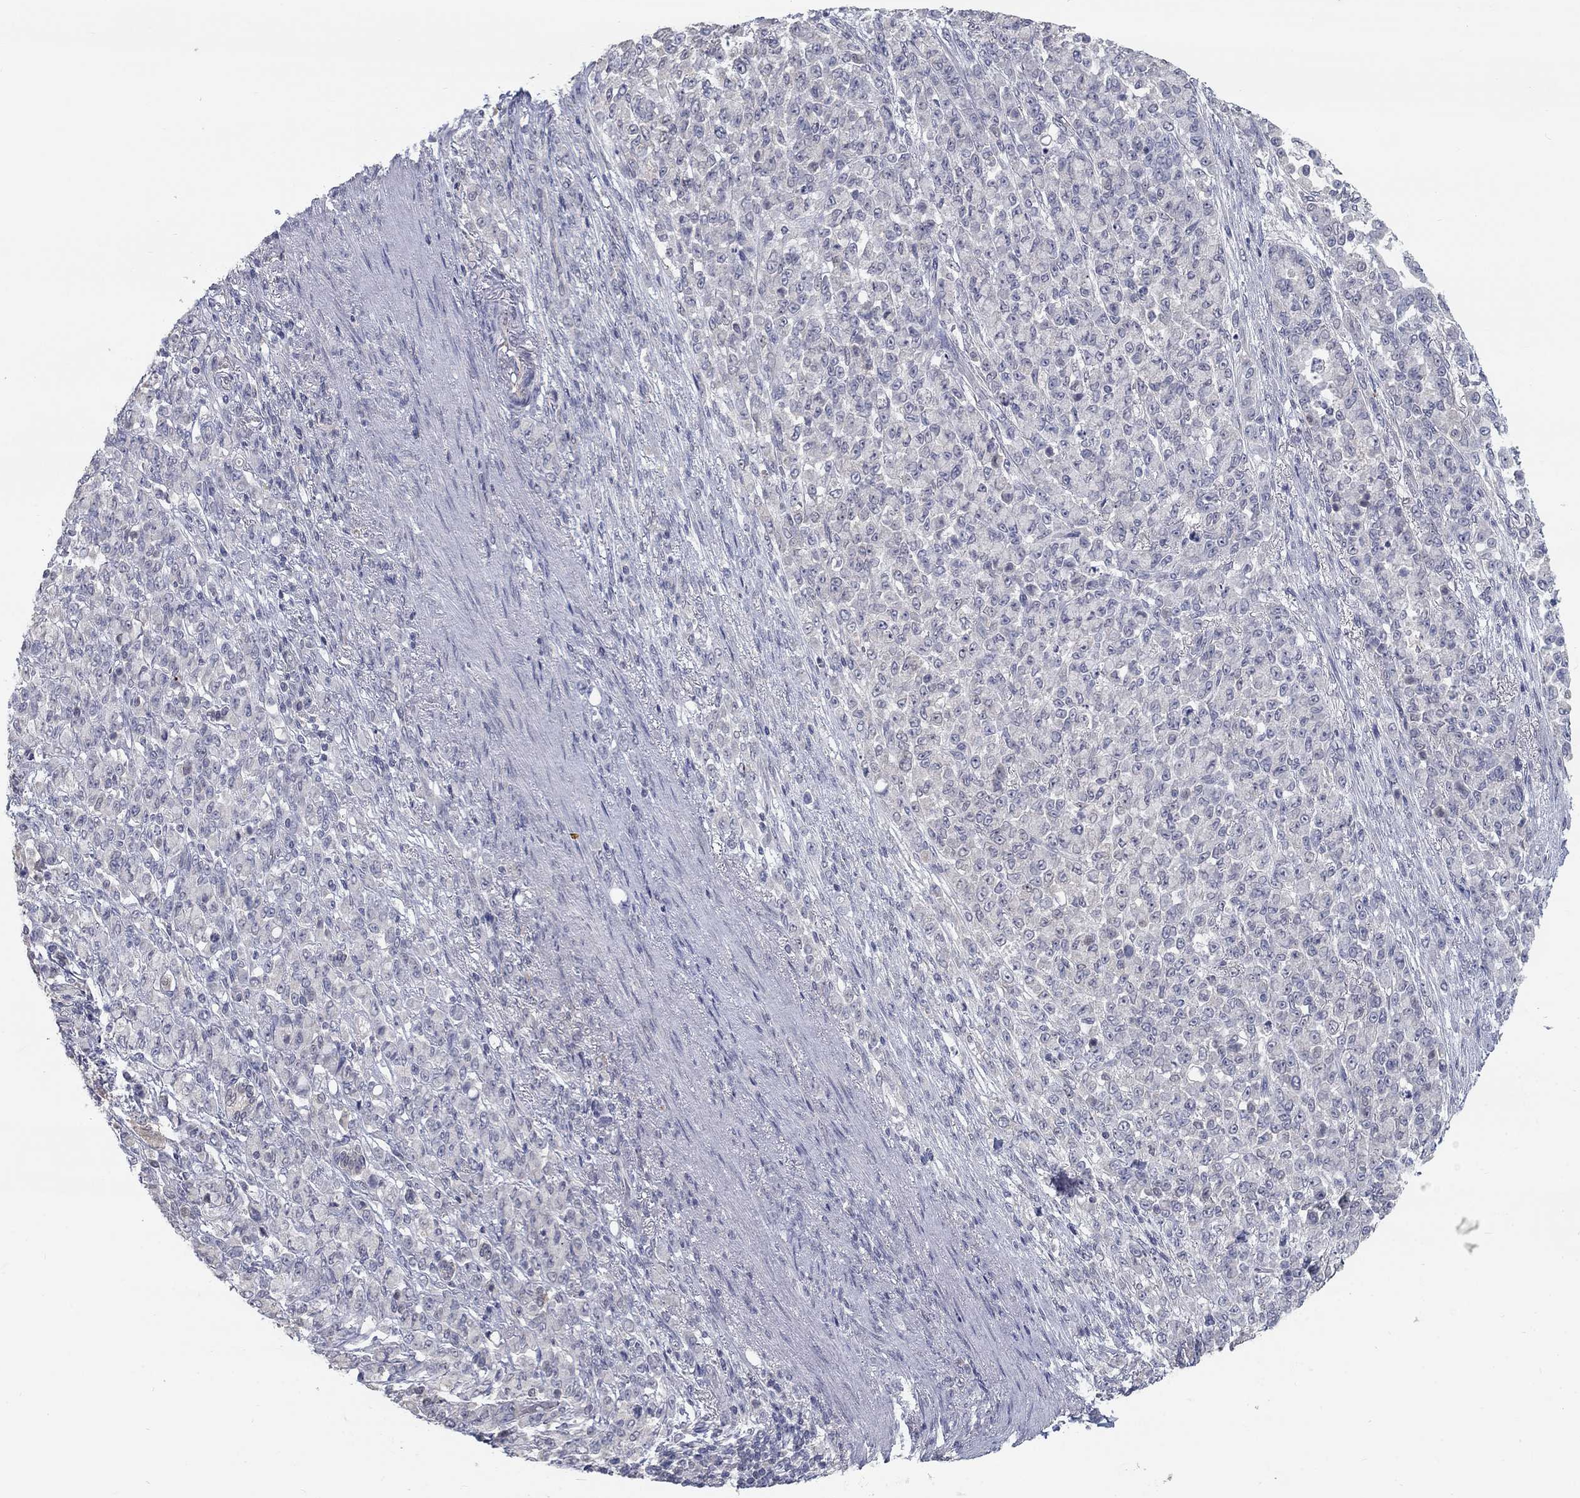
{"staining": {"intensity": "negative", "quantity": "none", "location": "none"}, "tissue": "stomach cancer", "cell_type": "Tumor cells", "image_type": "cancer", "snomed": [{"axis": "morphology", "description": "Normal tissue, NOS"}, {"axis": "morphology", "description": "Adenocarcinoma, NOS"}, {"axis": "topography", "description": "Stomach"}], "caption": "Photomicrograph shows no significant protein staining in tumor cells of stomach cancer.", "gene": "MTSS2", "patient": {"sex": "female", "age": 79}}